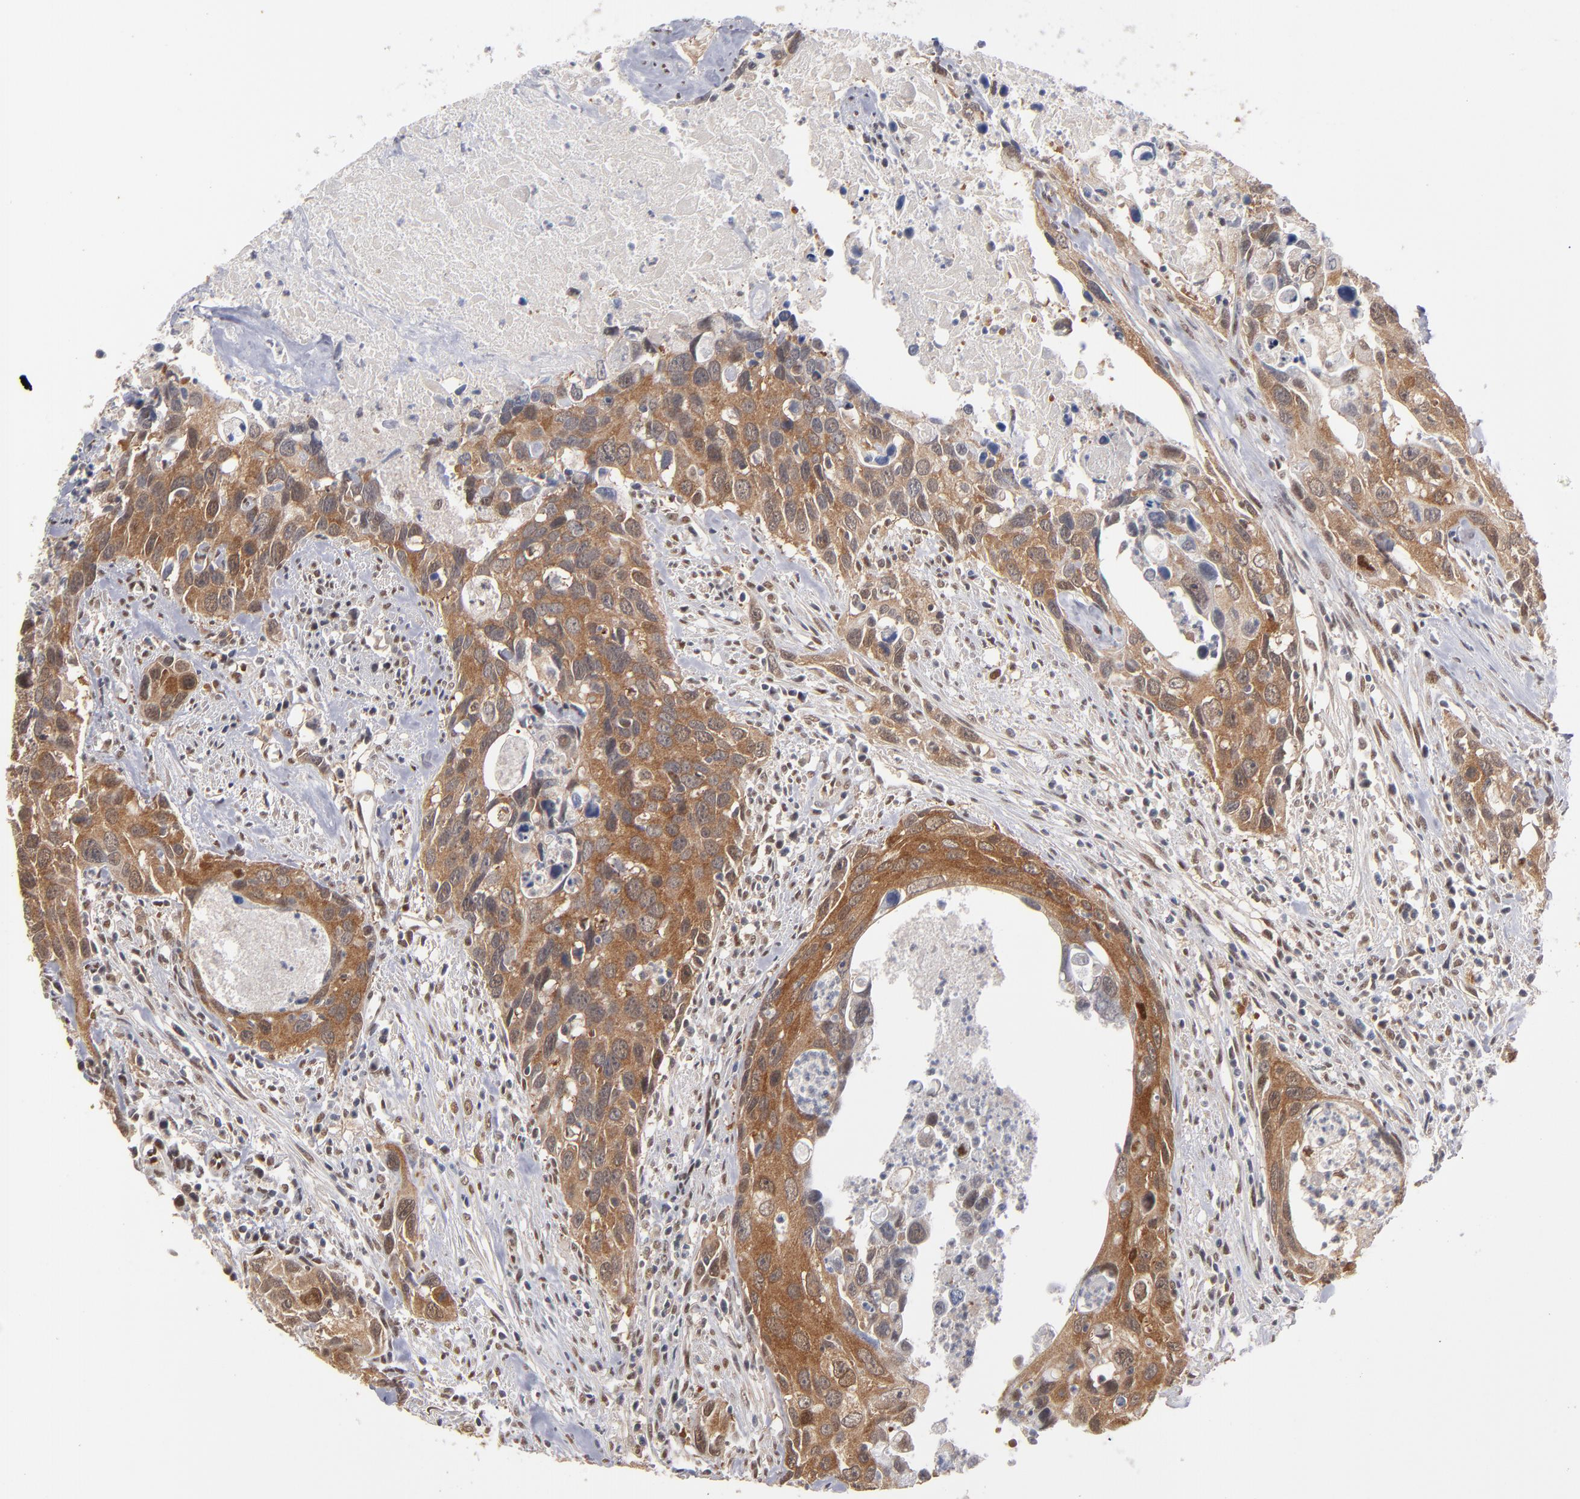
{"staining": {"intensity": "moderate", "quantity": ">75%", "location": "cytoplasmic/membranous,nuclear"}, "tissue": "urothelial cancer", "cell_type": "Tumor cells", "image_type": "cancer", "snomed": [{"axis": "morphology", "description": "Urothelial carcinoma, High grade"}, {"axis": "topography", "description": "Urinary bladder"}], "caption": "Immunohistochemical staining of urothelial cancer demonstrates medium levels of moderate cytoplasmic/membranous and nuclear positivity in approximately >75% of tumor cells.", "gene": "HUWE1", "patient": {"sex": "male", "age": 71}}